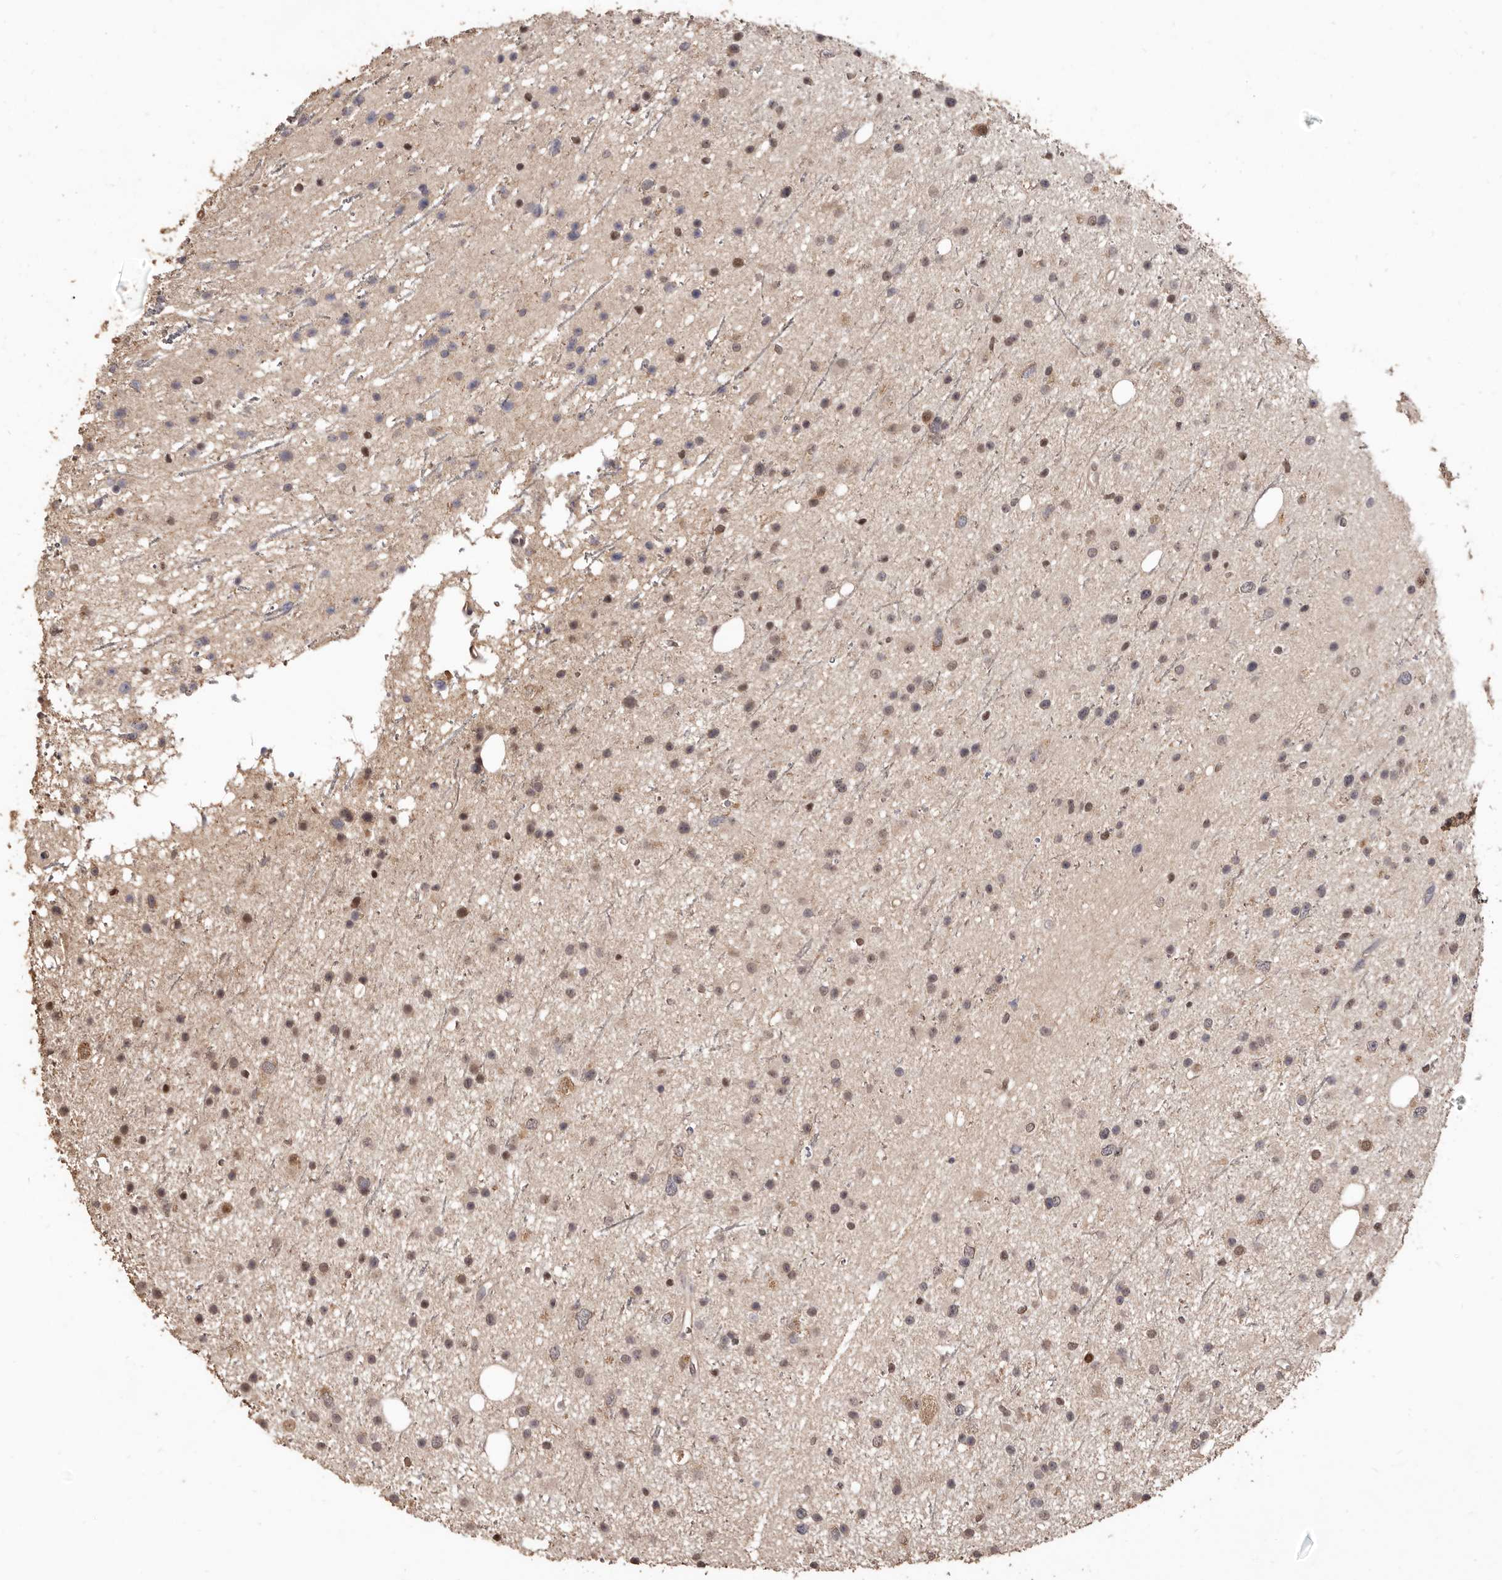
{"staining": {"intensity": "moderate", "quantity": "<25%", "location": "cytoplasmic/membranous,nuclear"}, "tissue": "glioma", "cell_type": "Tumor cells", "image_type": "cancer", "snomed": [{"axis": "morphology", "description": "Glioma, malignant, Low grade"}, {"axis": "topography", "description": "Cerebral cortex"}], "caption": "A micrograph of human malignant low-grade glioma stained for a protein reveals moderate cytoplasmic/membranous and nuclear brown staining in tumor cells. Nuclei are stained in blue.", "gene": "INAVA", "patient": {"sex": "female", "age": 39}}